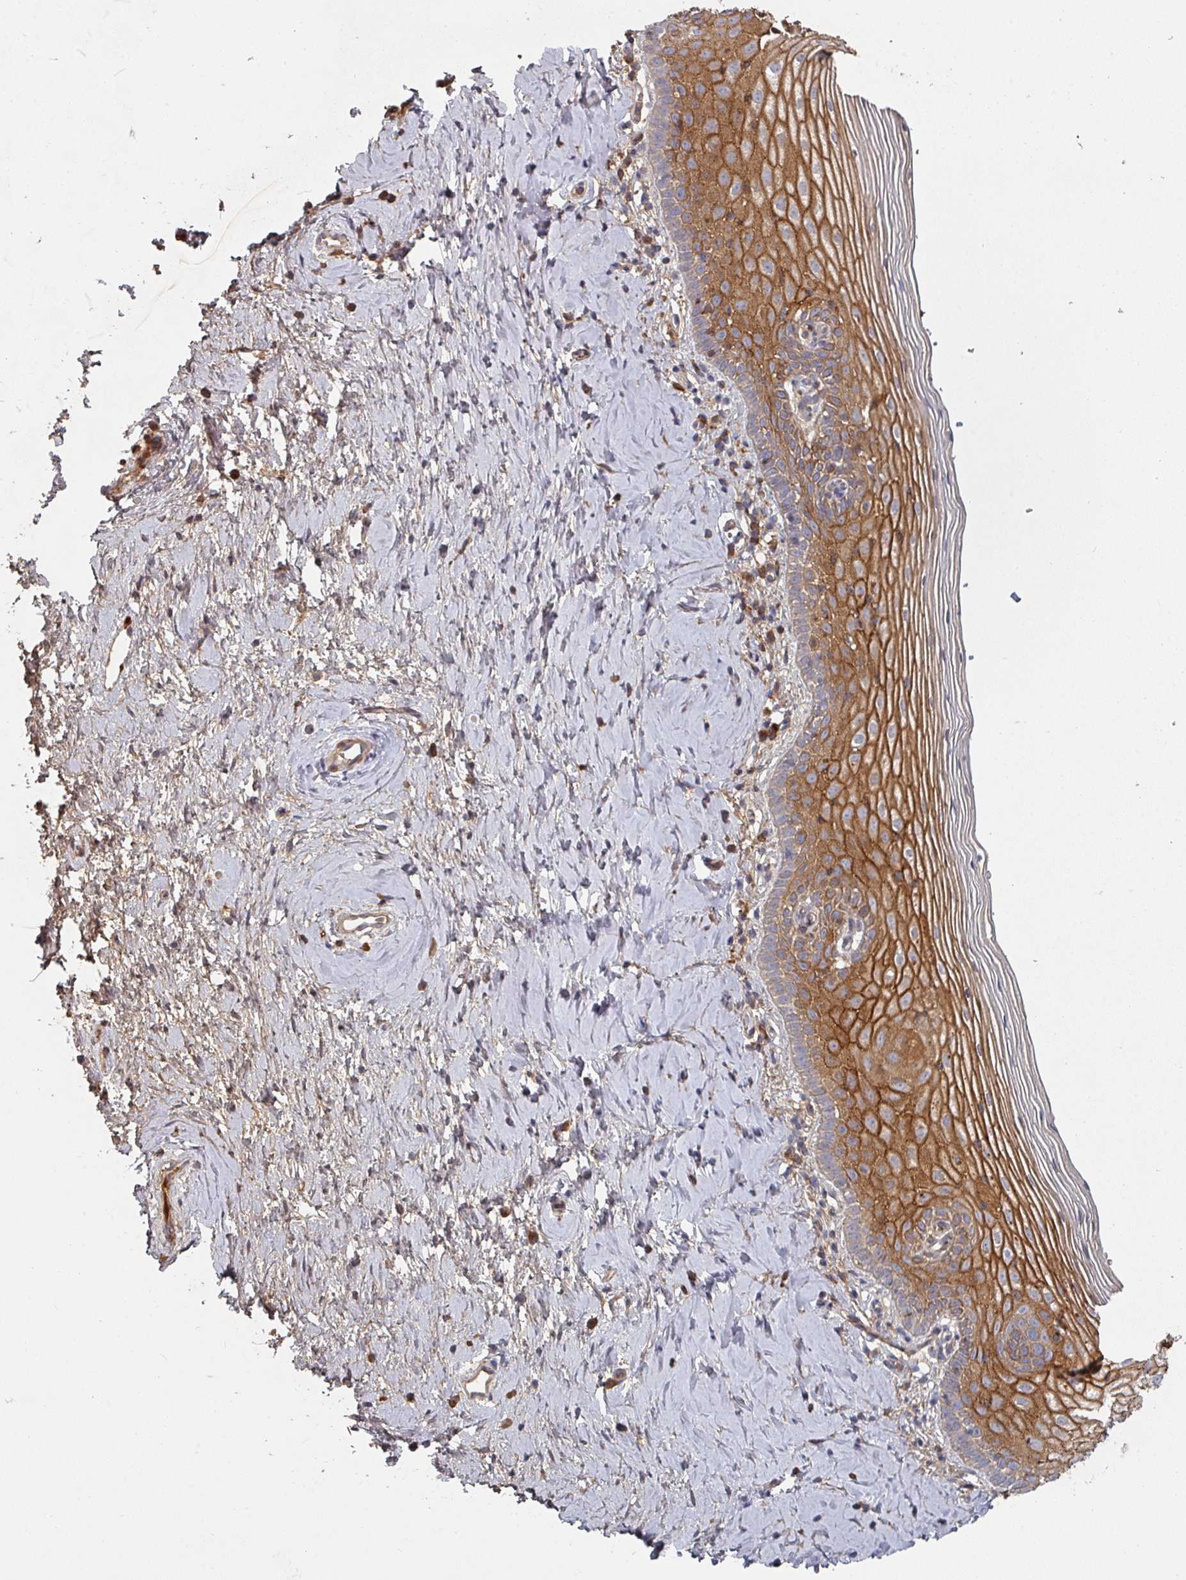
{"staining": {"intensity": "weak", "quantity": "25%-75%", "location": "cytoplasmic/membranous"}, "tissue": "cervix", "cell_type": "Glandular cells", "image_type": "normal", "snomed": [{"axis": "morphology", "description": "Normal tissue, NOS"}, {"axis": "topography", "description": "Cervix"}], "caption": "Protein positivity by immunohistochemistry (IHC) demonstrates weak cytoplasmic/membranous positivity in about 25%-75% of glandular cells in normal cervix. (Stains: DAB in brown, nuclei in blue, Microscopy: brightfield microscopy at high magnification).", "gene": "ENSG00000249773", "patient": {"sex": "female", "age": 44}}